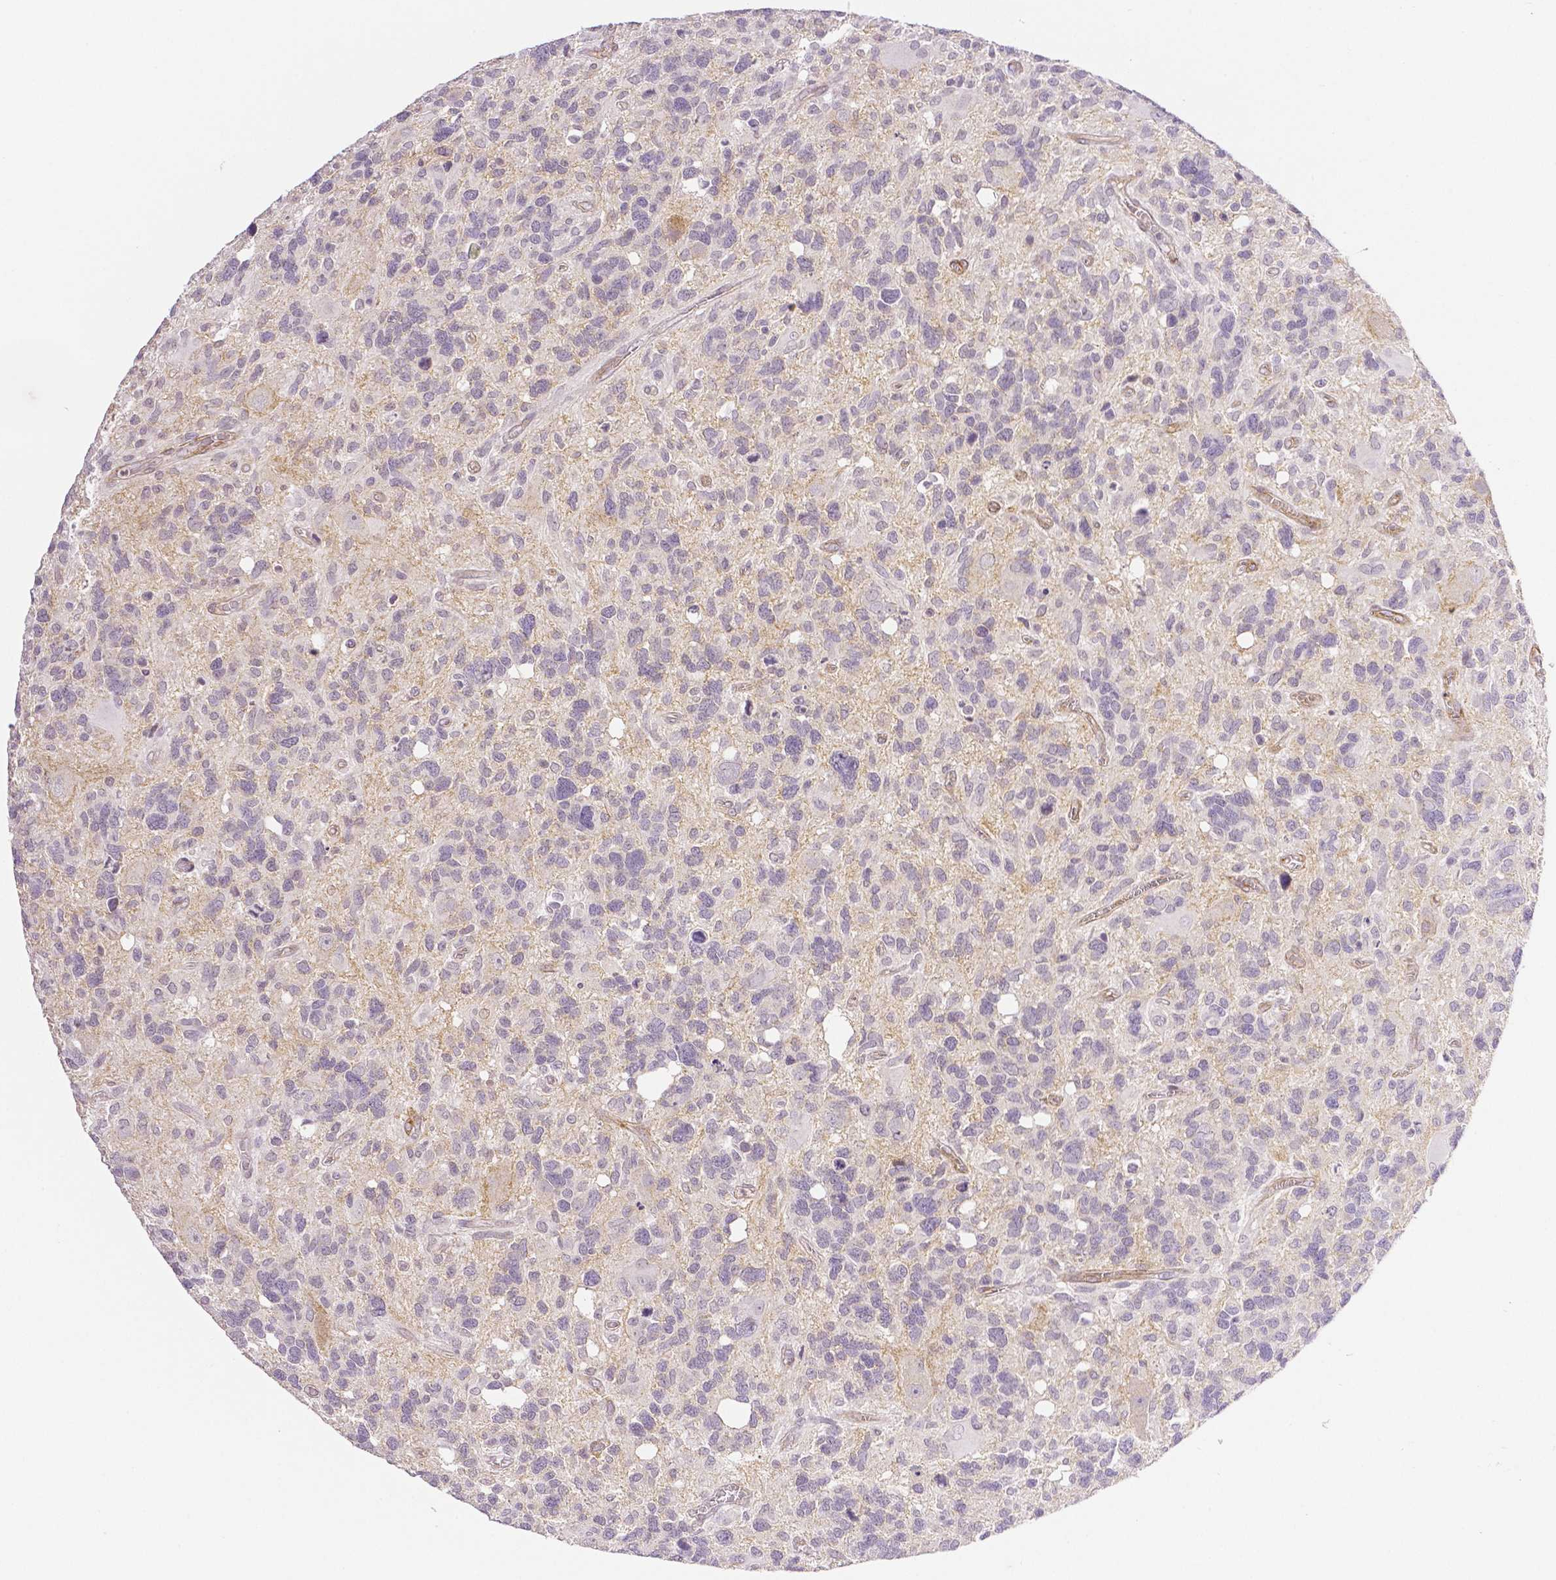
{"staining": {"intensity": "negative", "quantity": "none", "location": "none"}, "tissue": "glioma", "cell_type": "Tumor cells", "image_type": "cancer", "snomed": [{"axis": "morphology", "description": "Glioma, malignant, High grade"}, {"axis": "topography", "description": "Brain"}], "caption": "Tumor cells are negative for brown protein staining in malignant glioma (high-grade). (DAB immunohistochemistry (IHC) with hematoxylin counter stain).", "gene": "THY1", "patient": {"sex": "male", "age": 49}}